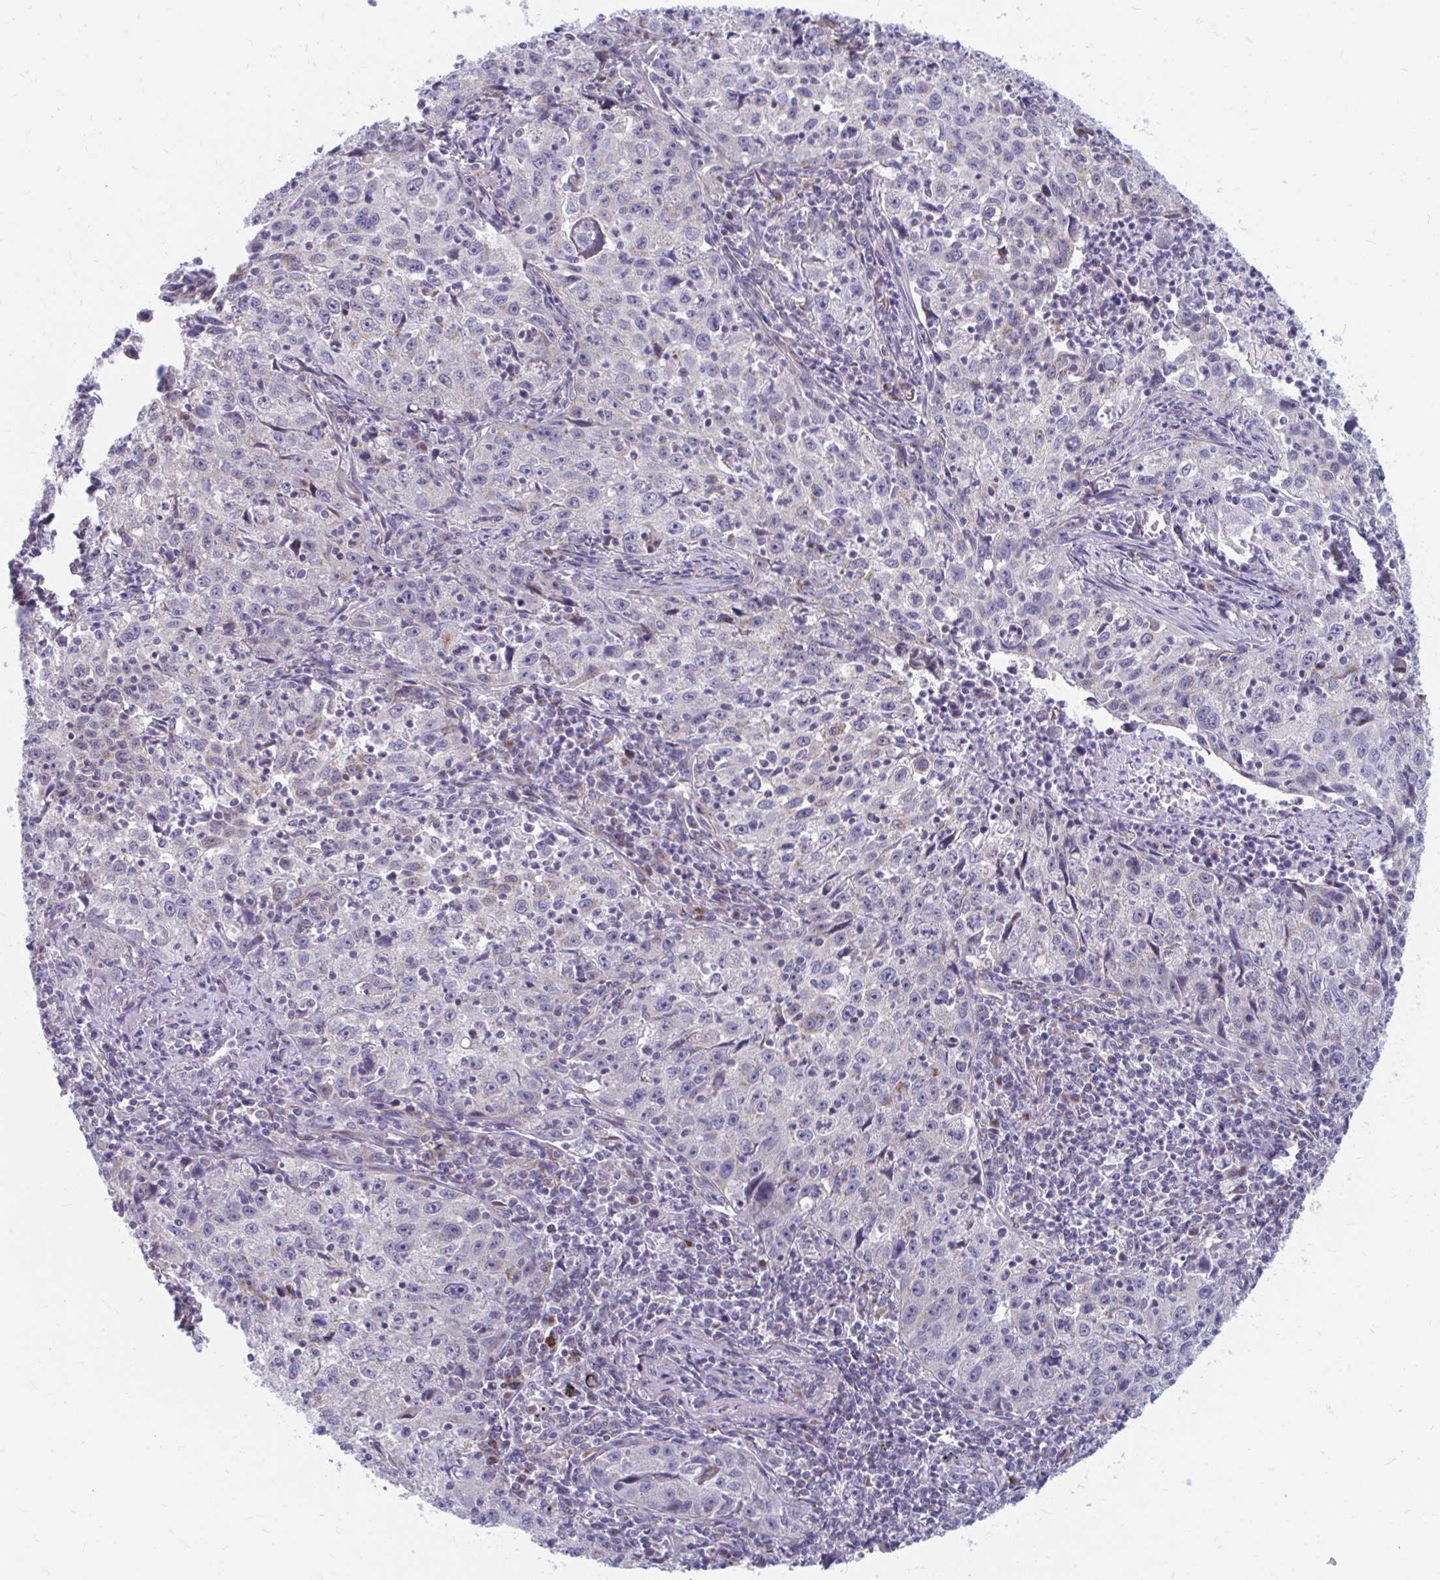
{"staining": {"intensity": "negative", "quantity": "none", "location": "none"}, "tissue": "lung cancer", "cell_type": "Tumor cells", "image_type": "cancer", "snomed": [{"axis": "morphology", "description": "Squamous cell carcinoma, NOS"}, {"axis": "topography", "description": "Lung"}], "caption": "Micrograph shows no significant protein staining in tumor cells of lung squamous cell carcinoma.", "gene": "PABIR3", "patient": {"sex": "male", "age": 71}}